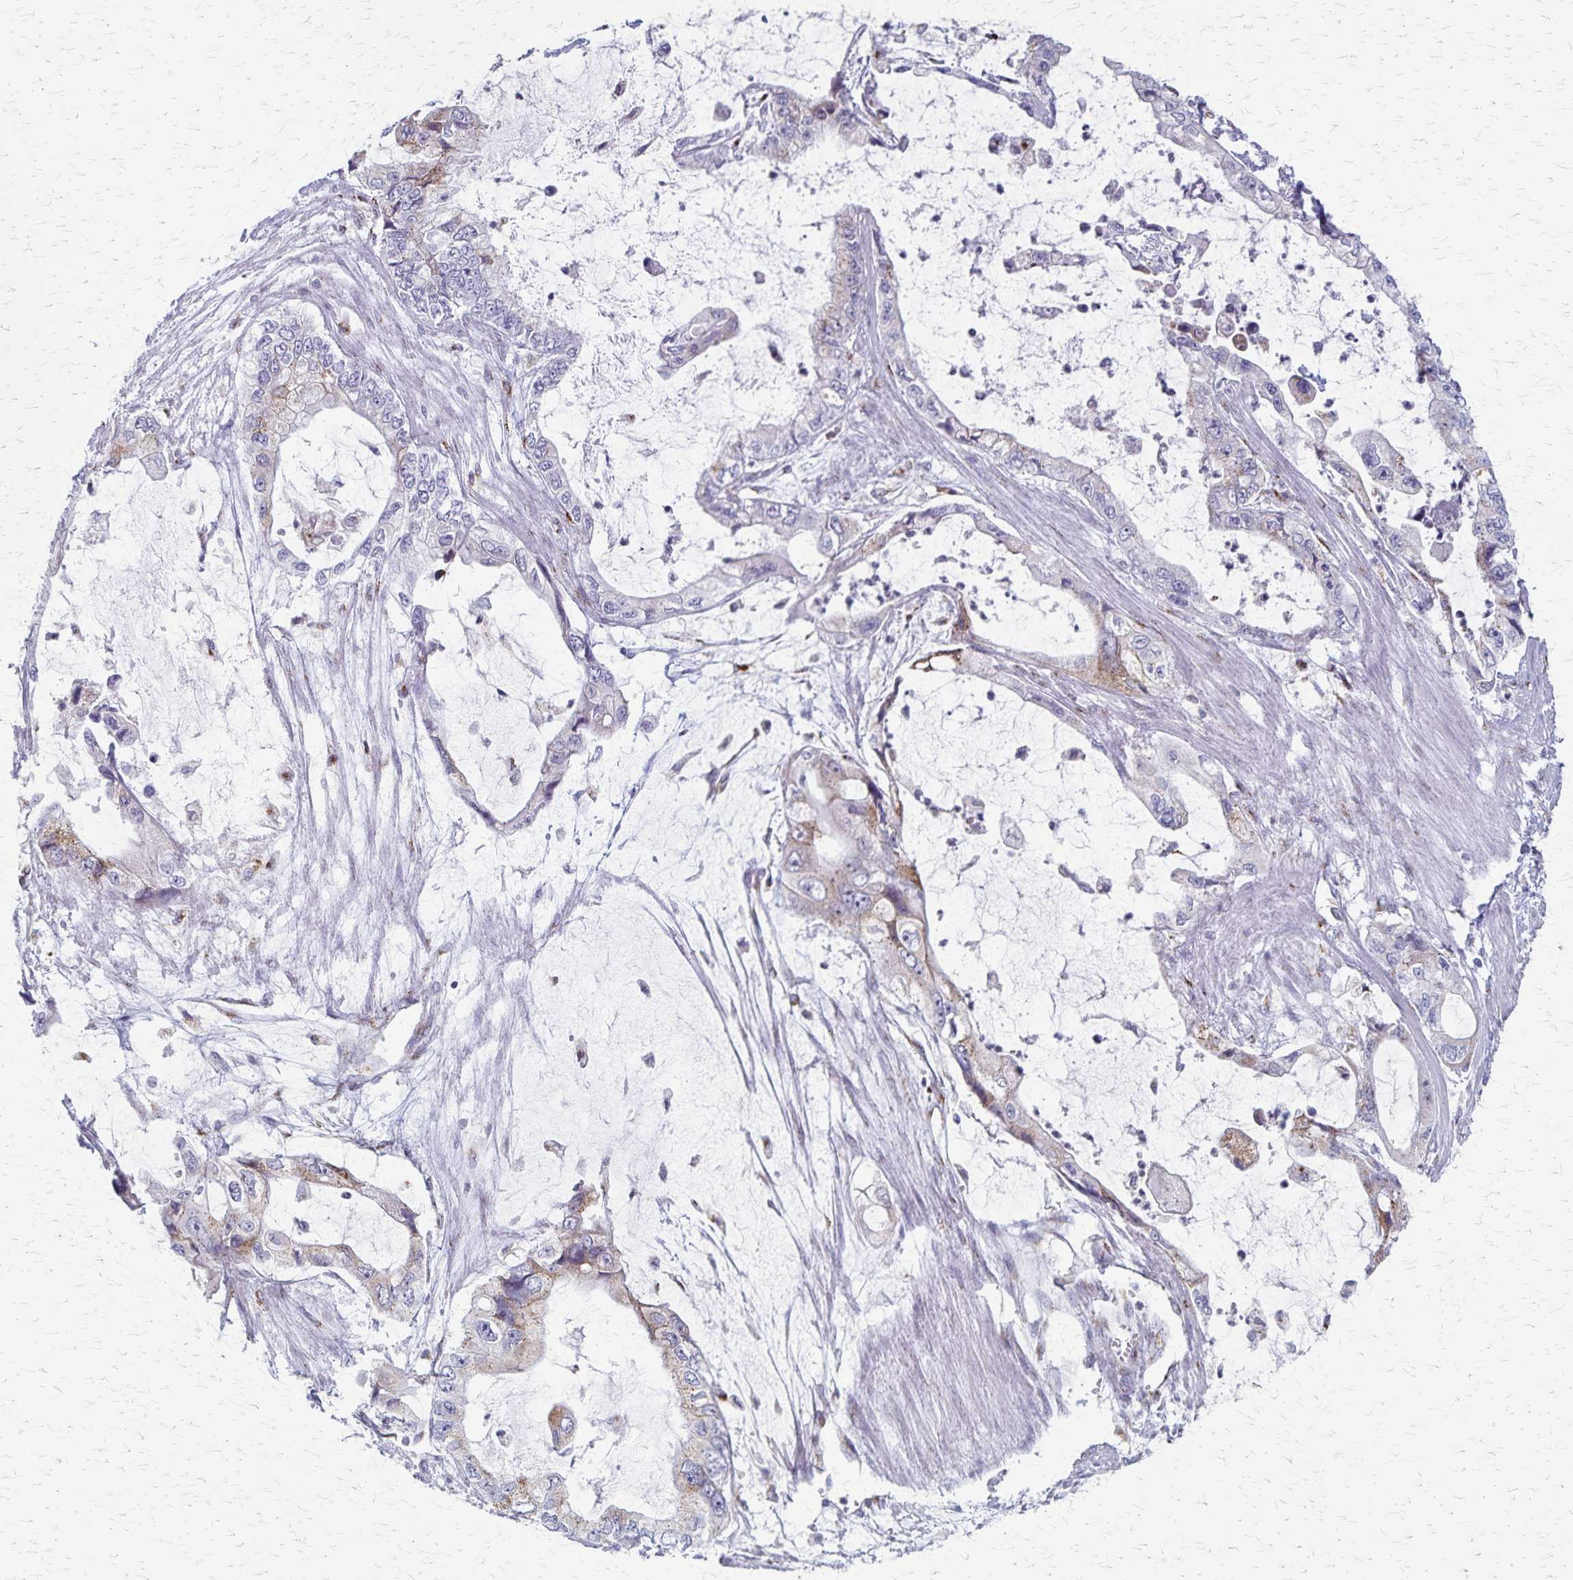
{"staining": {"intensity": "weak", "quantity": "<25%", "location": "cytoplasmic/membranous"}, "tissue": "stomach cancer", "cell_type": "Tumor cells", "image_type": "cancer", "snomed": [{"axis": "morphology", "description": "Adenocarcinoma, NOS"}, {"axis": "topography", "description": "Pancreas"}, {"axis": "topography", "description": "Stomach, upper"}, {"axis": "topography", "description": "Stomach"}], "caption": "High magnification brightfield microscopy of stomach cancer stained with DAB (3,3'-diaminobenzidine) (brown) and counterstained with hematoxylin (blue): tumor cells show no significant expression.", "gene": "MCFD2", "patient": {"sex": "male", "age": 77}}